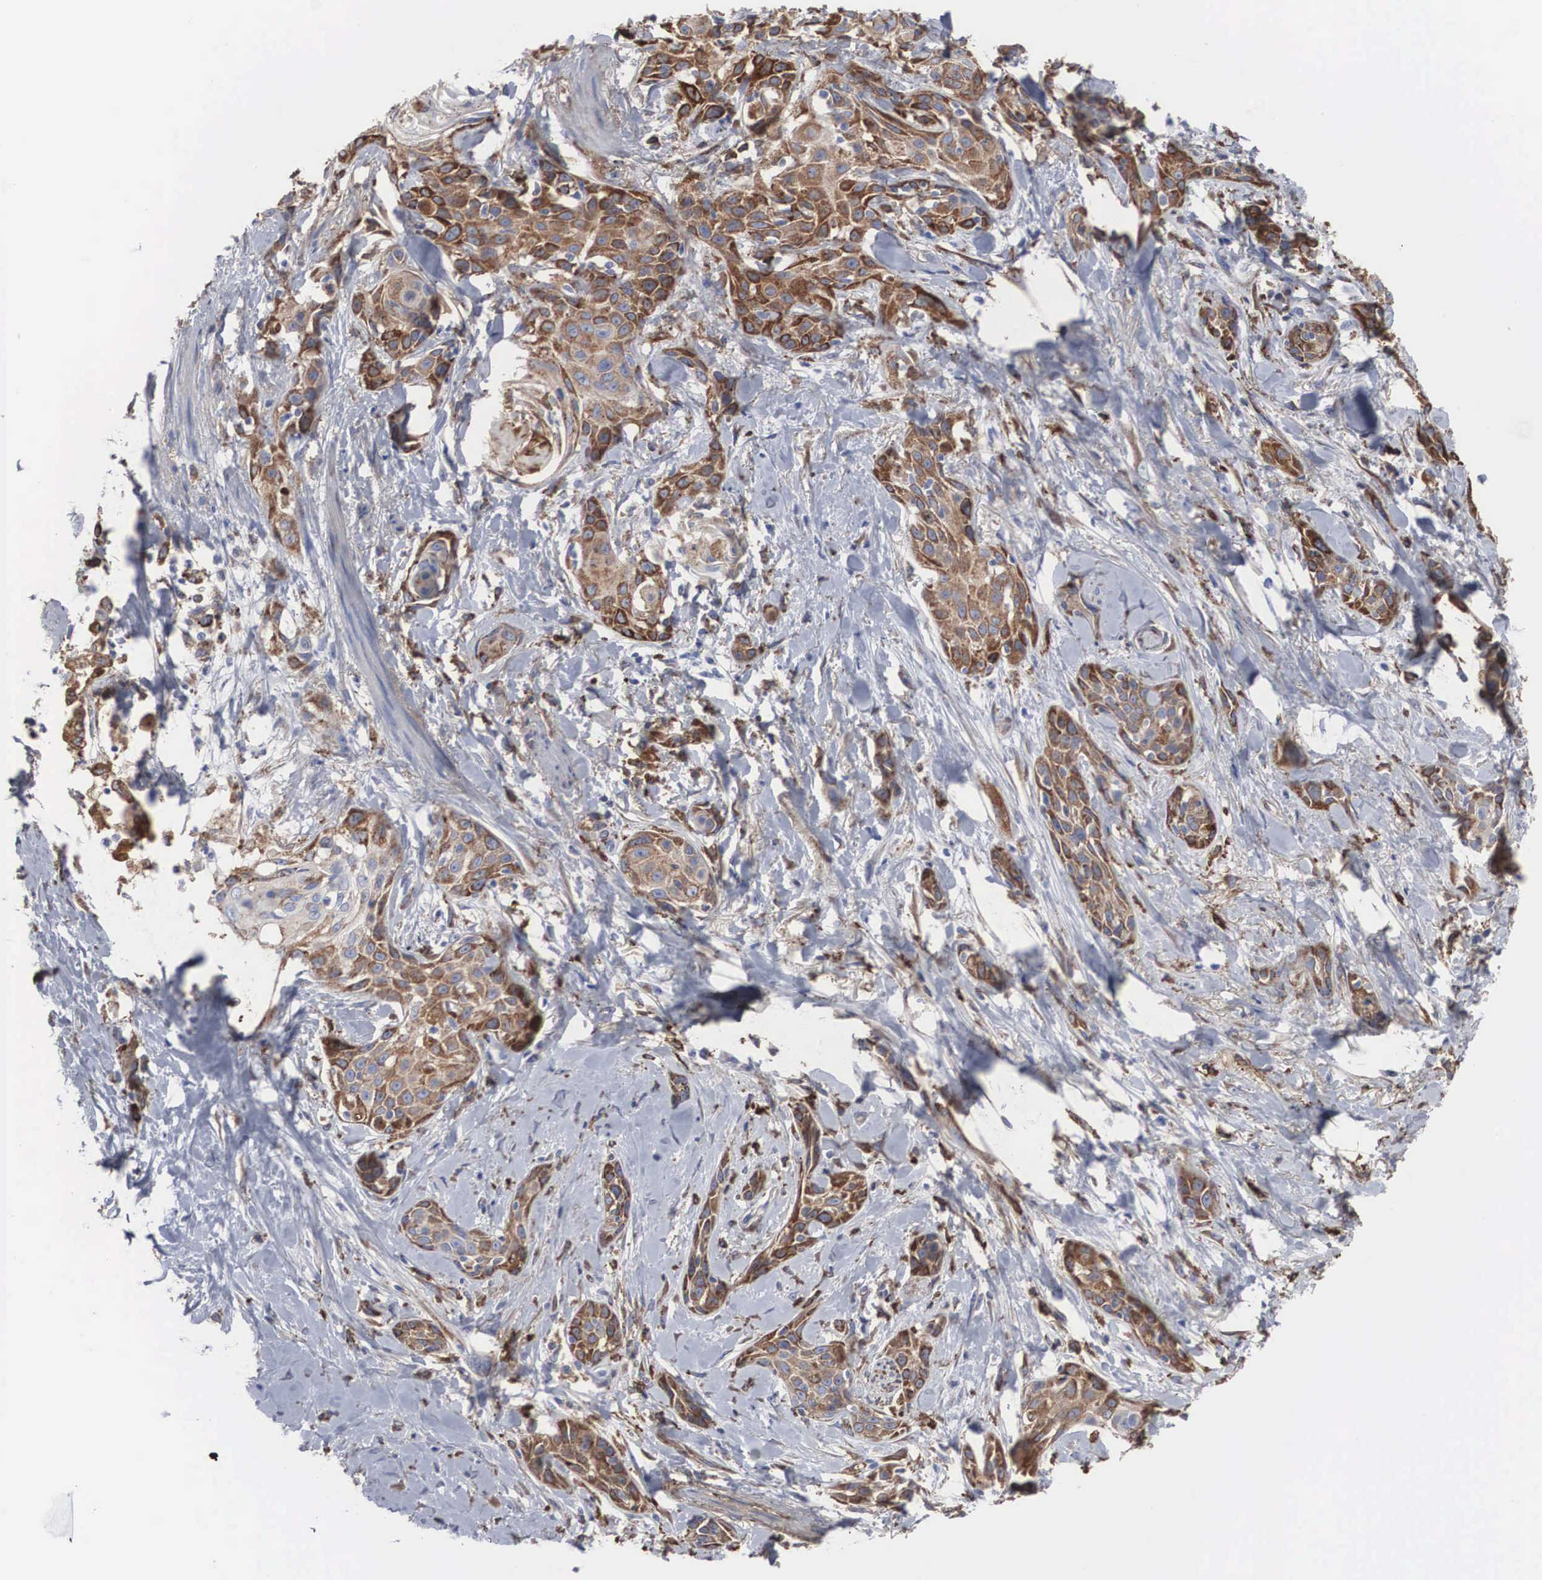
{"staining": {"intensity": "moderate", "quantity": ">75%", "location": "cytoplasmic/membranous"}, "tissue": "skin cancer", "cell_type": "Tumor cells", "image_type": "cancer", "snomed": [{"axis": "morphology", "description": "Squamous cell carcinoma, NOS"}, {"axis": "topography", "description": "Skin"}, {"axis": "topography", "description": "Anal"}], "caption": "The histopathology image exhibits a brown stain indicating the presence of a protein in the cytoplasmic/membranous of tumor cells in squamous cell carcinoma (skin).", "gene": "LGALS3BP", "patient": {"sex": "male", "age": 64}}